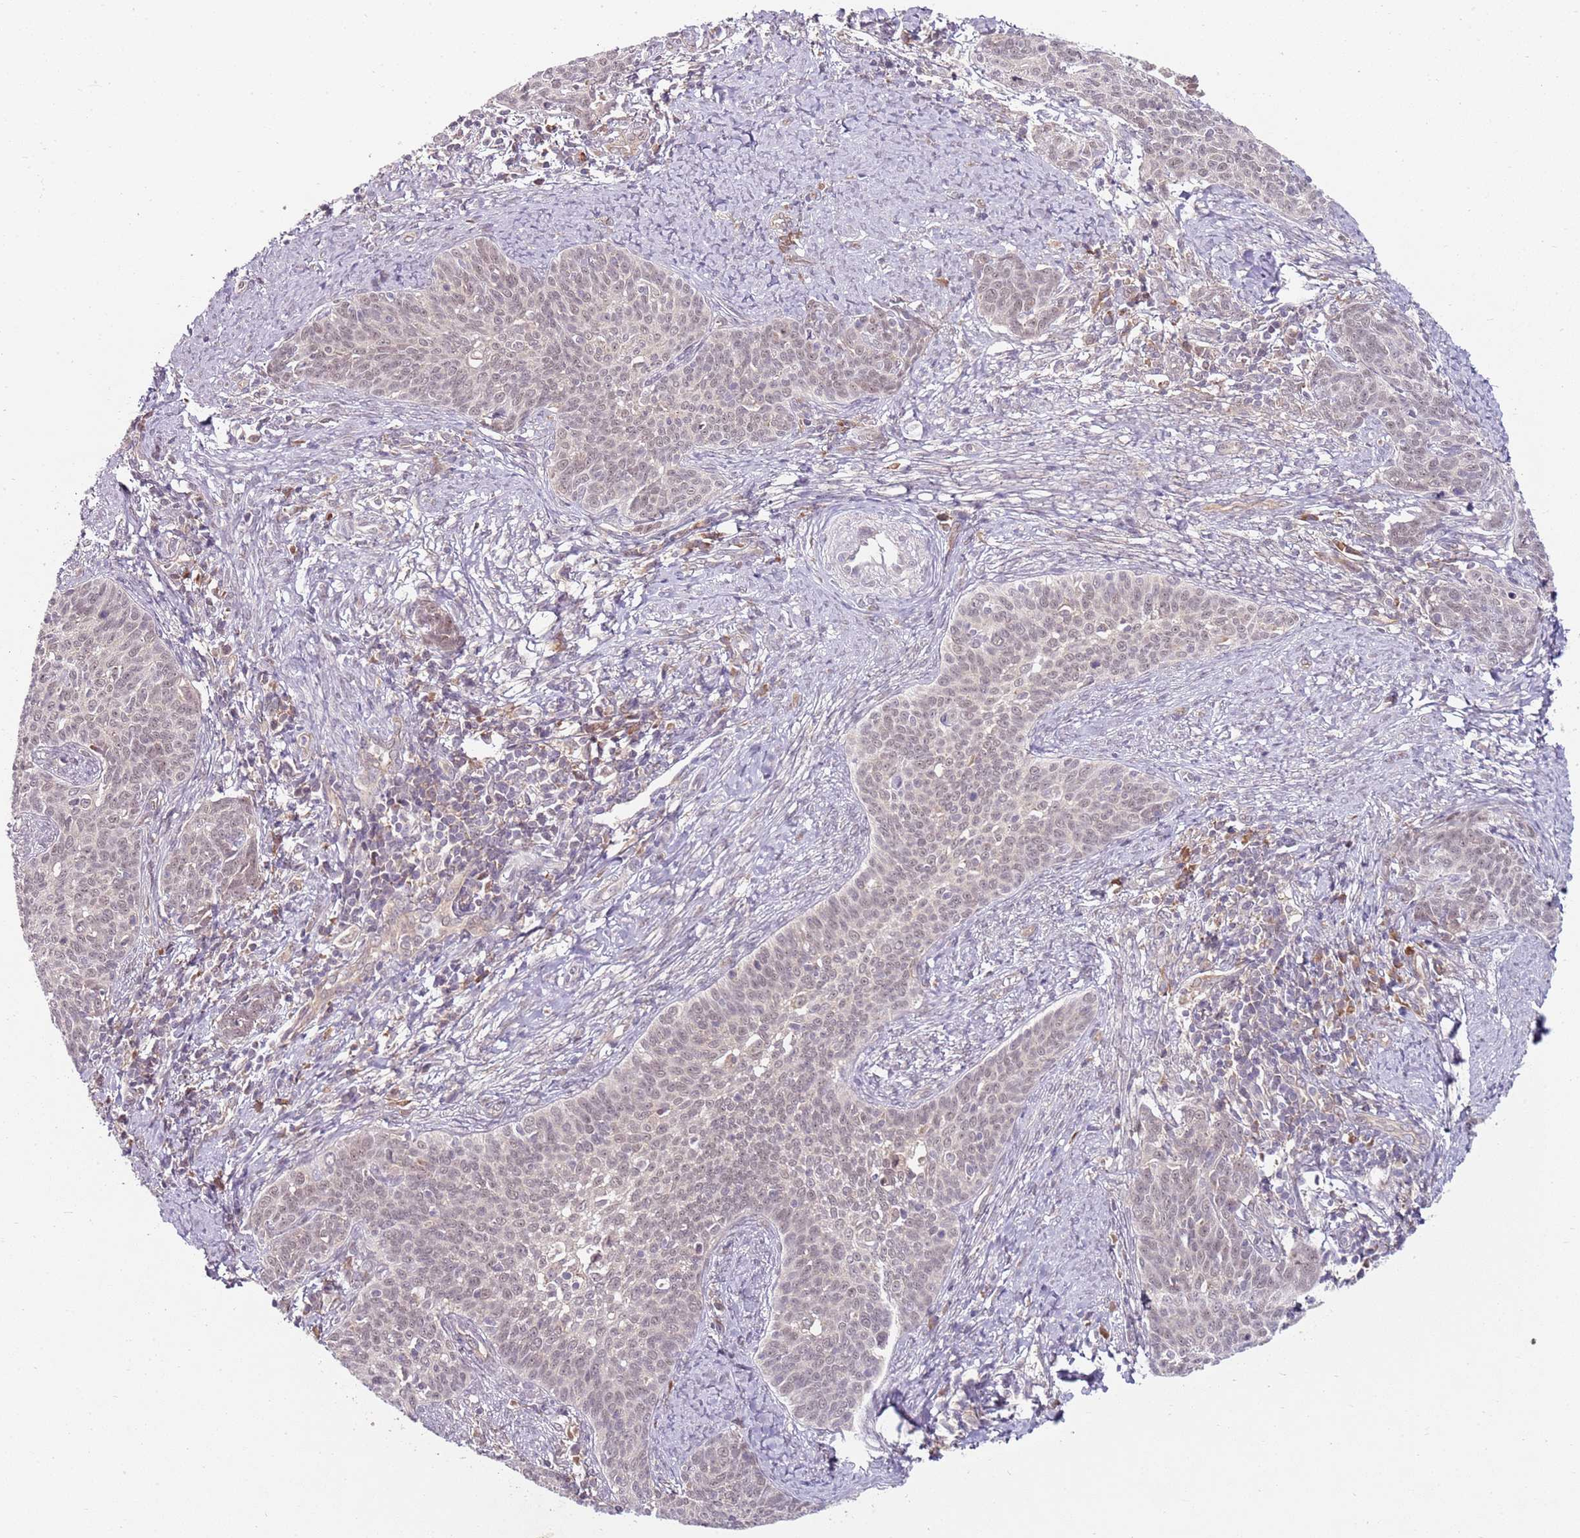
{"staining": {"intensity": "negative", "quantity": "none", "location": "none"}, "tissue": "cervical cancer", "cell_type": "Tumor cells", "image_type": "cancer", "snomed": [{"axis": "morphology", "description": "Squamous cell carcinoma, NOS"}, {"axis": "topography", "description": "Cervix"}], "caption": "Immunohistochemistry (IHC) image of human cervical squamous cell carcinoma stained for a protein (brown), which displays no positivity in tumor cells.", "gene": "FBXL22", "patient": {"sex": "female", "age": 39}}